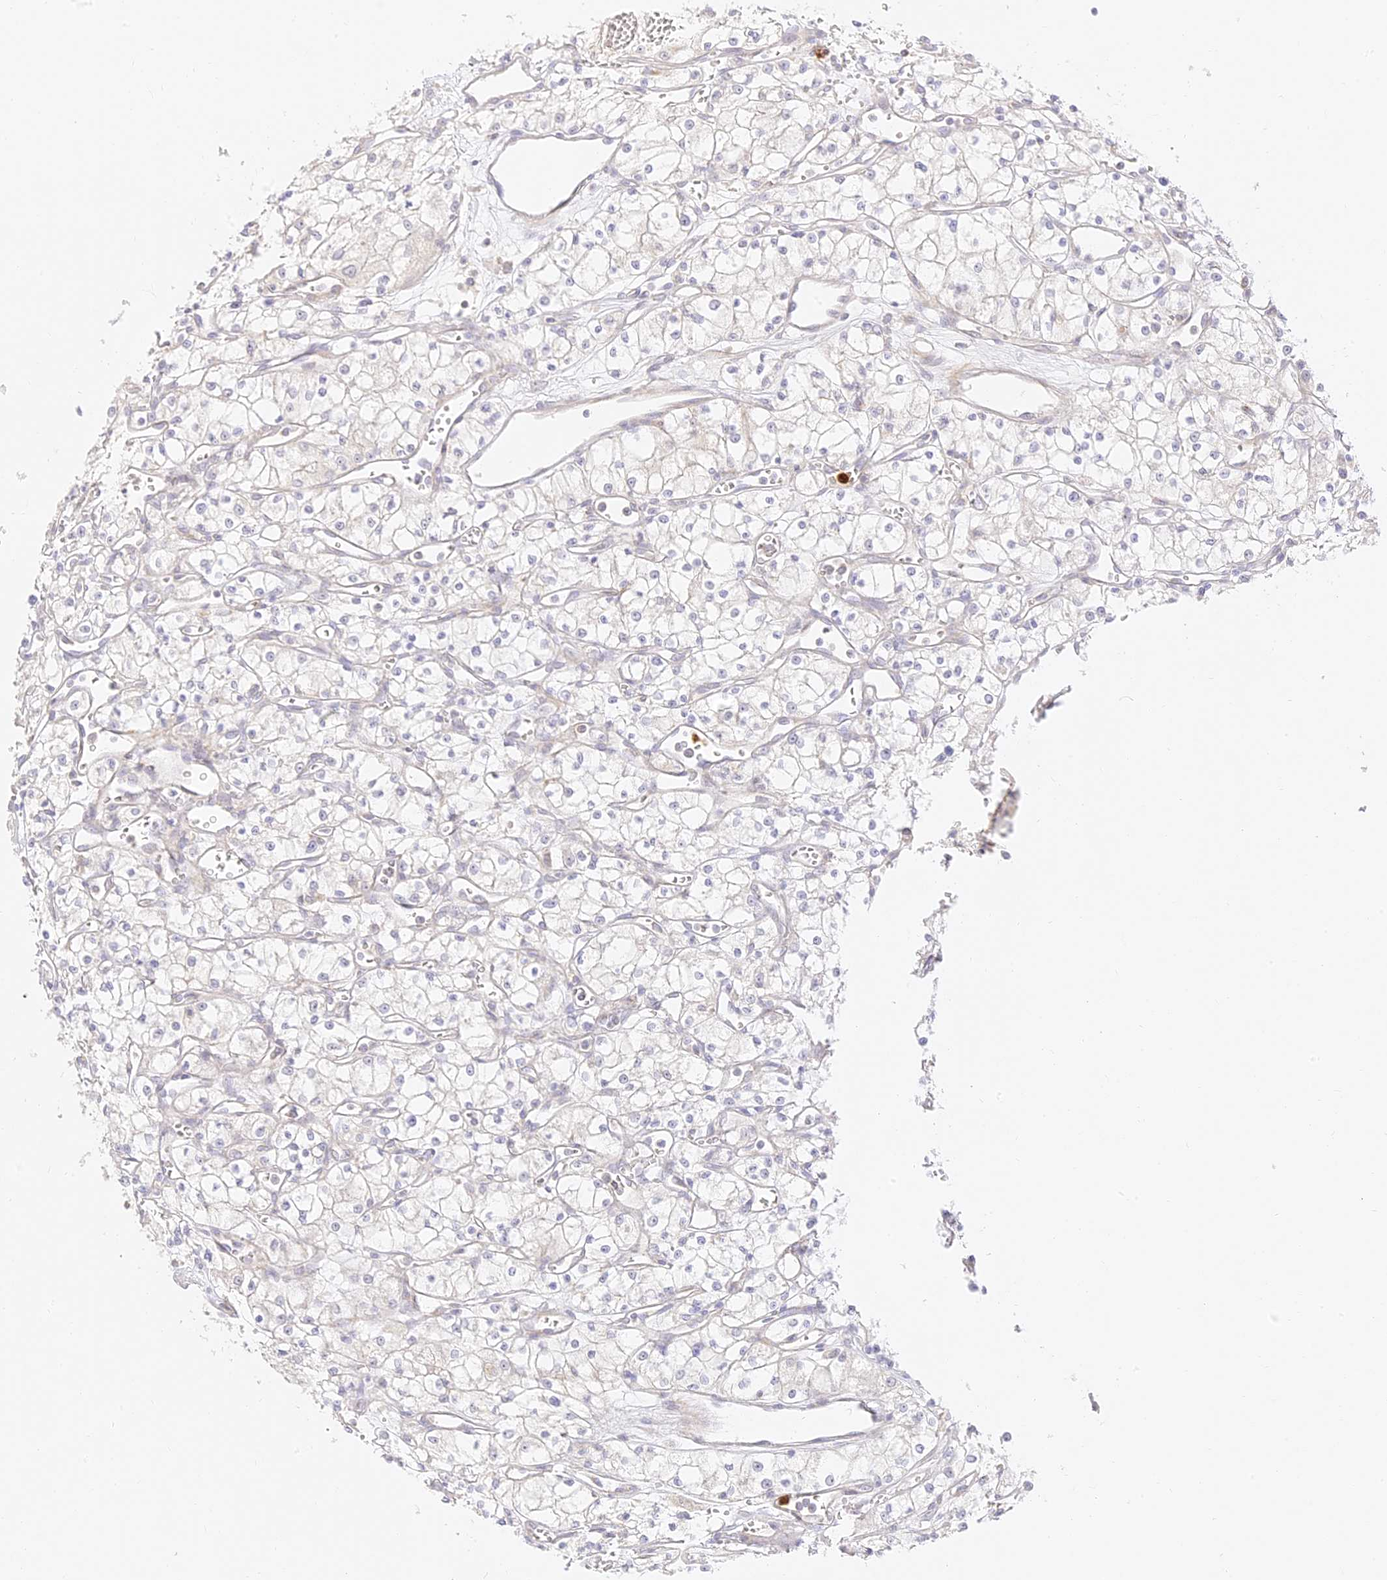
{"staining": {"intensity": "negative", "quantity": "none", "location": "none"}, "tissue": "renal cancer", "cell_type": "Tumor cells", "image_type": "cancer", "snomed": [{"axis": "morphology", "description": "Adenocarcinoma, NOS"}, {"axis": "topography", "description": "Kidney"}], "caption": "Tumor cells are negative for protein expression in human adenocarcinoma (renal).", "gene": "LRRC15", "patient": {"sex": "male", "age": 59}}